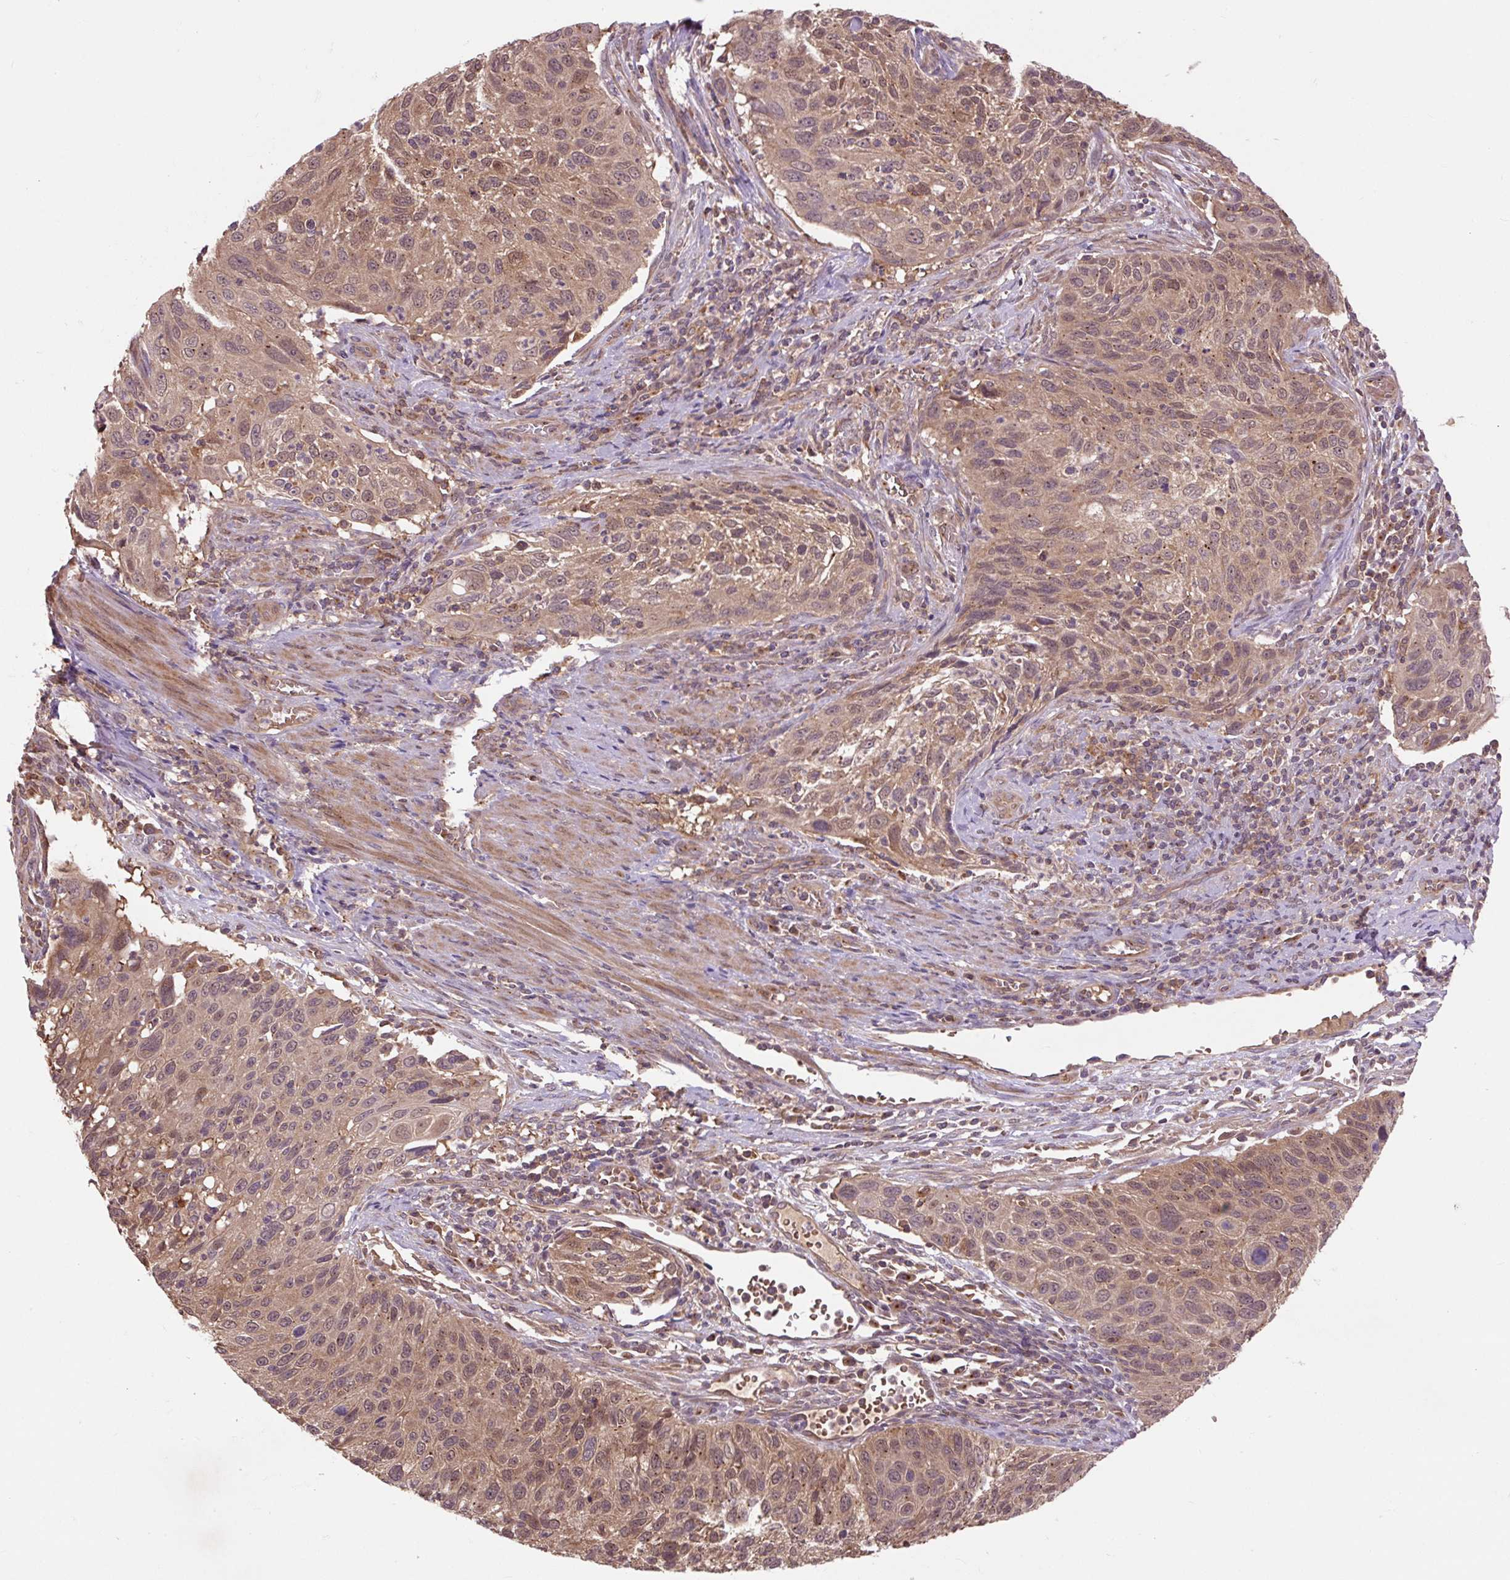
{"staining": {"intensity": "weak", "quantity": "25%-75%", "location": "cytoplasmic/membranous"}, "tissue": "cervical cancer", "cell_type": "Tumor cells", "image_type": "cancer", "snomed": [{"axis": "morphology", "description": "Squamous cell carcinoma, NOS"}, {"axis": "topography", "description": "Cervix"}], "caption": "IHC photomicrograph of neoplastic tissue: human cervical squamous cell carcinoma stained using IHC displays low levels of weak protein expression localized specifically in the cytoplasmic/membranous of tumor cells, appearing as a cytoplasmic/membranous brown color.", "gene": "MMS19", "patient": {"sex": "female", "age": 70}}